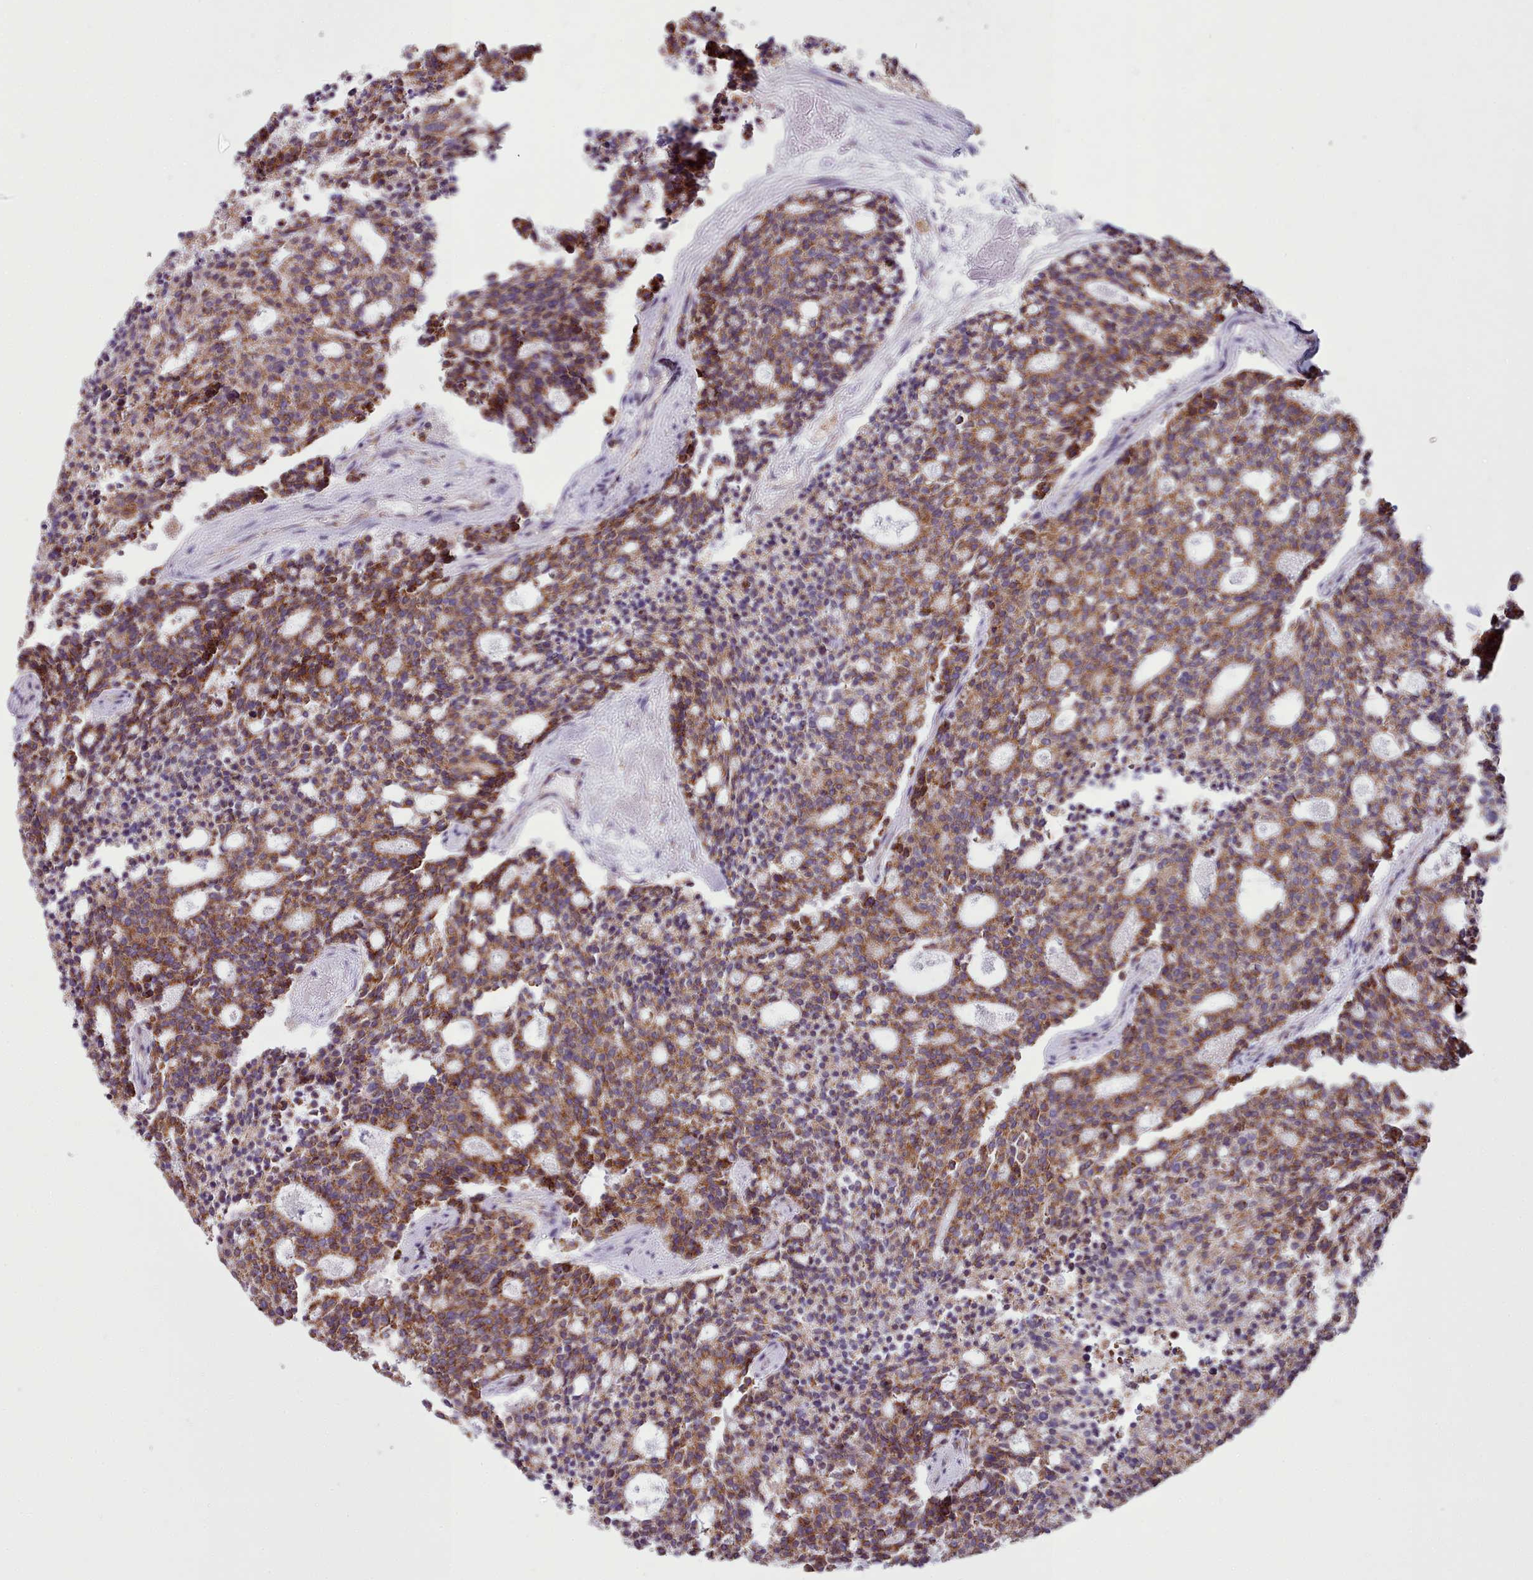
{"staining": {"intensity": "moderate", "quantity": ">75%", "location": "cytoplasmic/membranous"}, "tissue": "carcinoid", "cell_type": "Tumor cells", "image_type": "cancer", "snomed": [{"axis": "morphology", "description": "Carcinoid, malignant, NOS"}, {"axis": "topography", "description": "Pancreas"}], "caption": "A micrograph showing moderate cytoplasmic/membranous positivity in about >75% of tumor cells in carcinoid (malignant), as visualized by brown immunohistochemical staining.", "gene": "SRP54", "patient": {"sex": "female", "age": 54}}